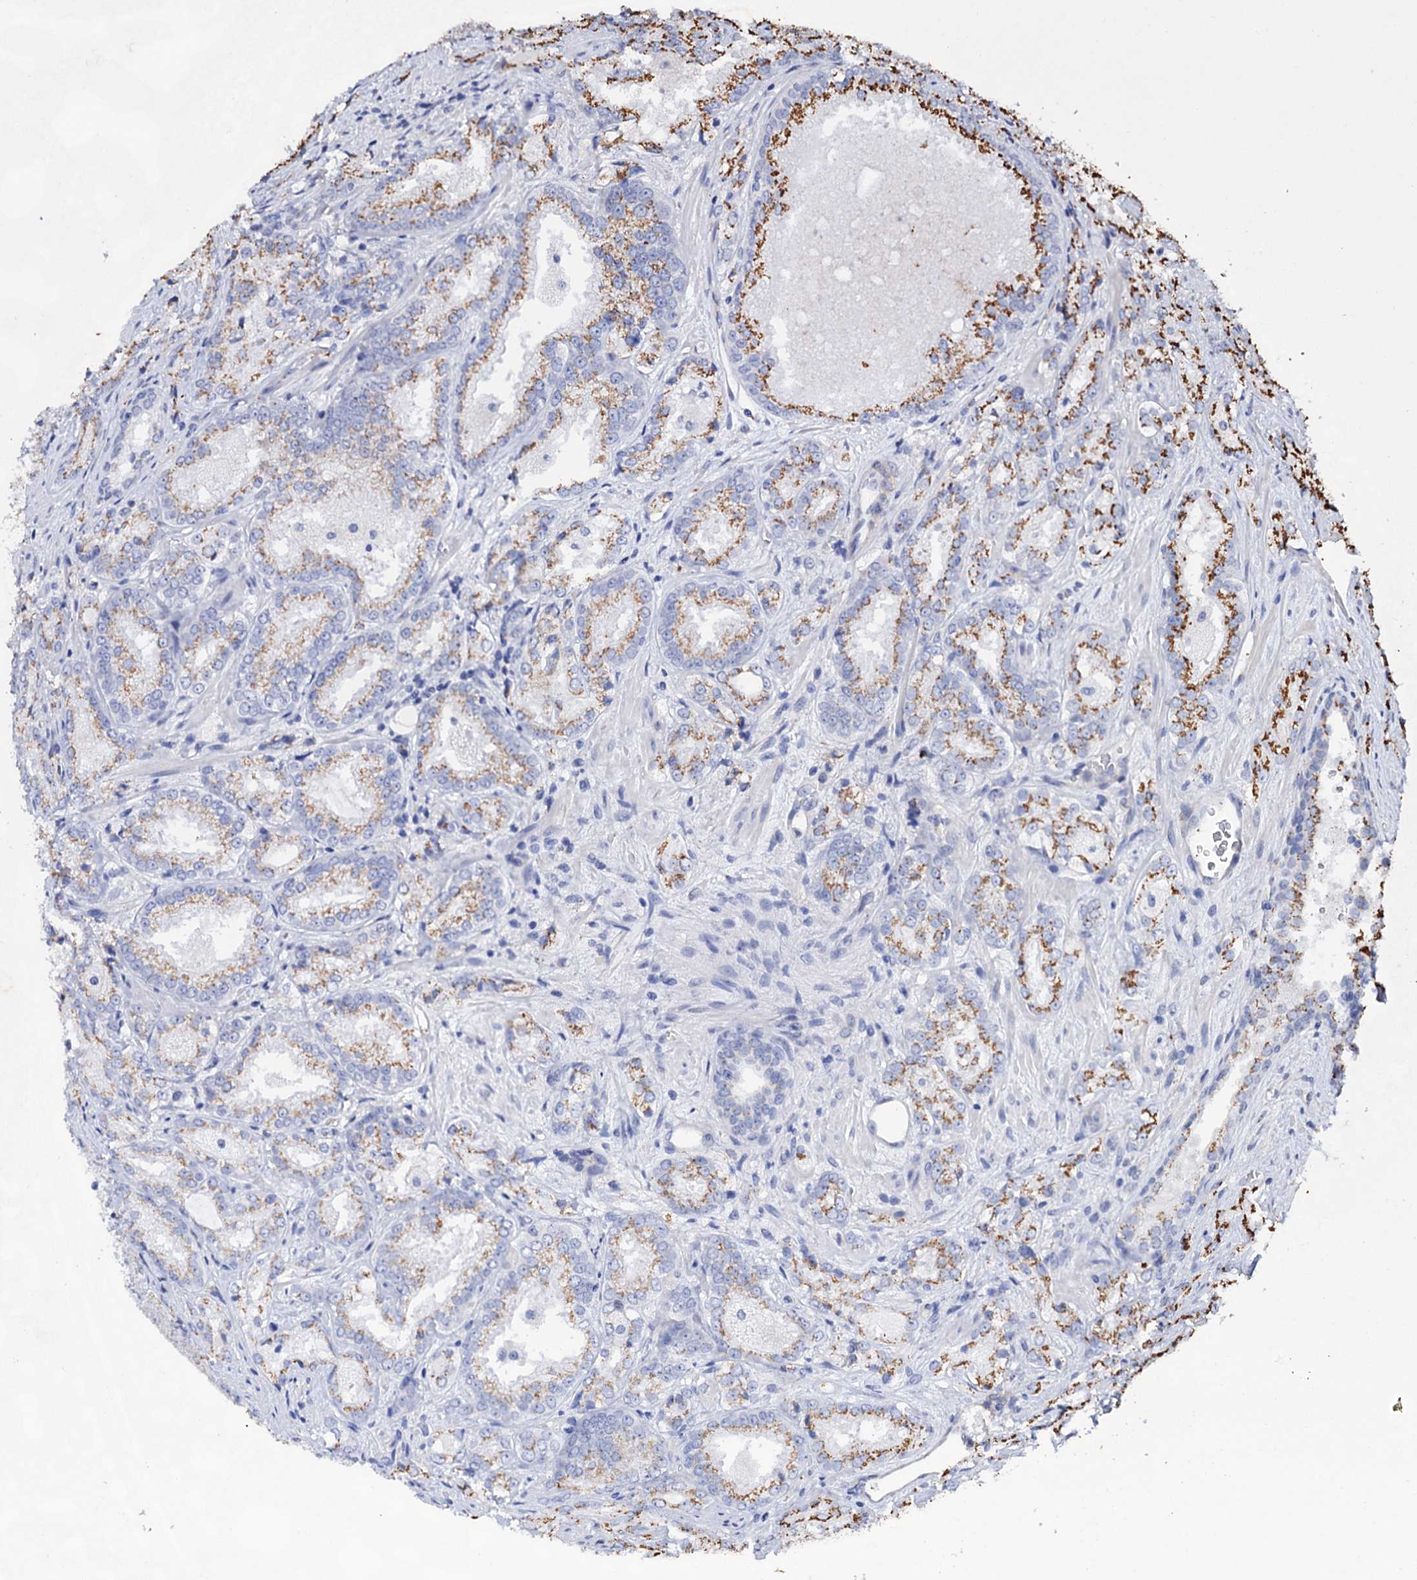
{"staining": {"intensity": "moderate", "quantity": ">75%", "location": "cytoplasmic/membranous"}, "tissue": "prostate cancer", "cell_type": "Tumor cells", "image_type": "cancer", "snomed": [{"axis": "morphology", "description": "Adenocarcinoma, Low grade"}, {"axis": "topography", "description": "Prostate"}], "caption": "Protein staining of prostate cancer (low-grade adenocarcinoma) tissue exhibits moderate cytoplasmic/membranous staining in about >75% of tumor cells. (IHC, brightfield microscopy, high magnification).", "gene": "C11orf96", "patient": {"sex": "male", "age": 47}}